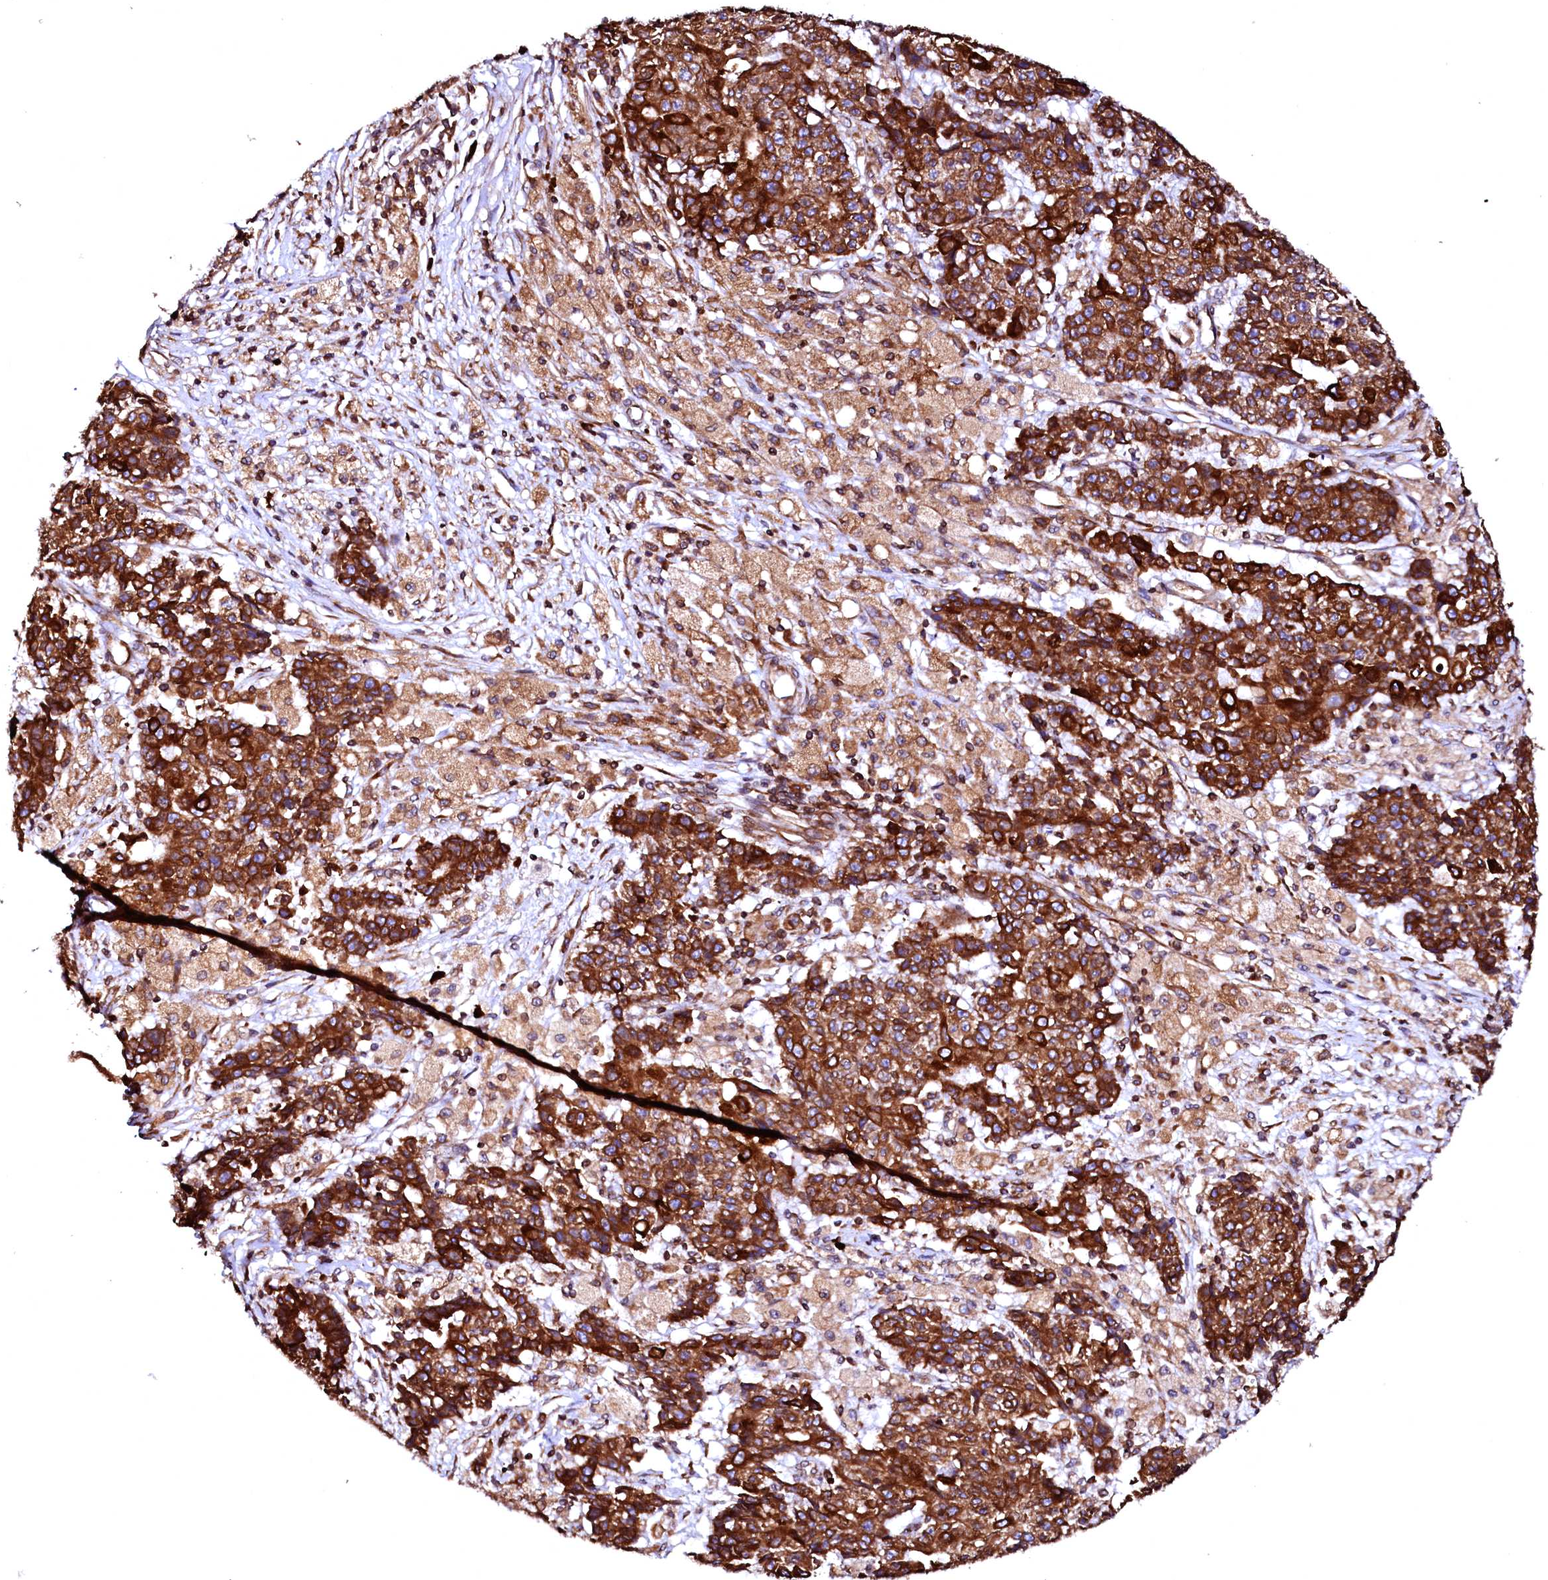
{"staining": {"intensity": "strong", "quantity": ">75%", "location": "cytoplasmic/membranous"}, "tissue": "ovarian cancer", "cell_type": "Tumor cells", "image_type": "cancer", "snomed": [{"axis": "morphology", "description": "Carcinoma, endometroid"}, {"axis": "topography", "description": "Ovary"}], "caption": "Human endometroid carcinoma (ovarian) stained with a brown dye reveals strong cytoplasmic/membranous positive expression in about >75% of tumor cells.", "gene": "DERL1", "patient": {"sex": "female", "age": 42}}